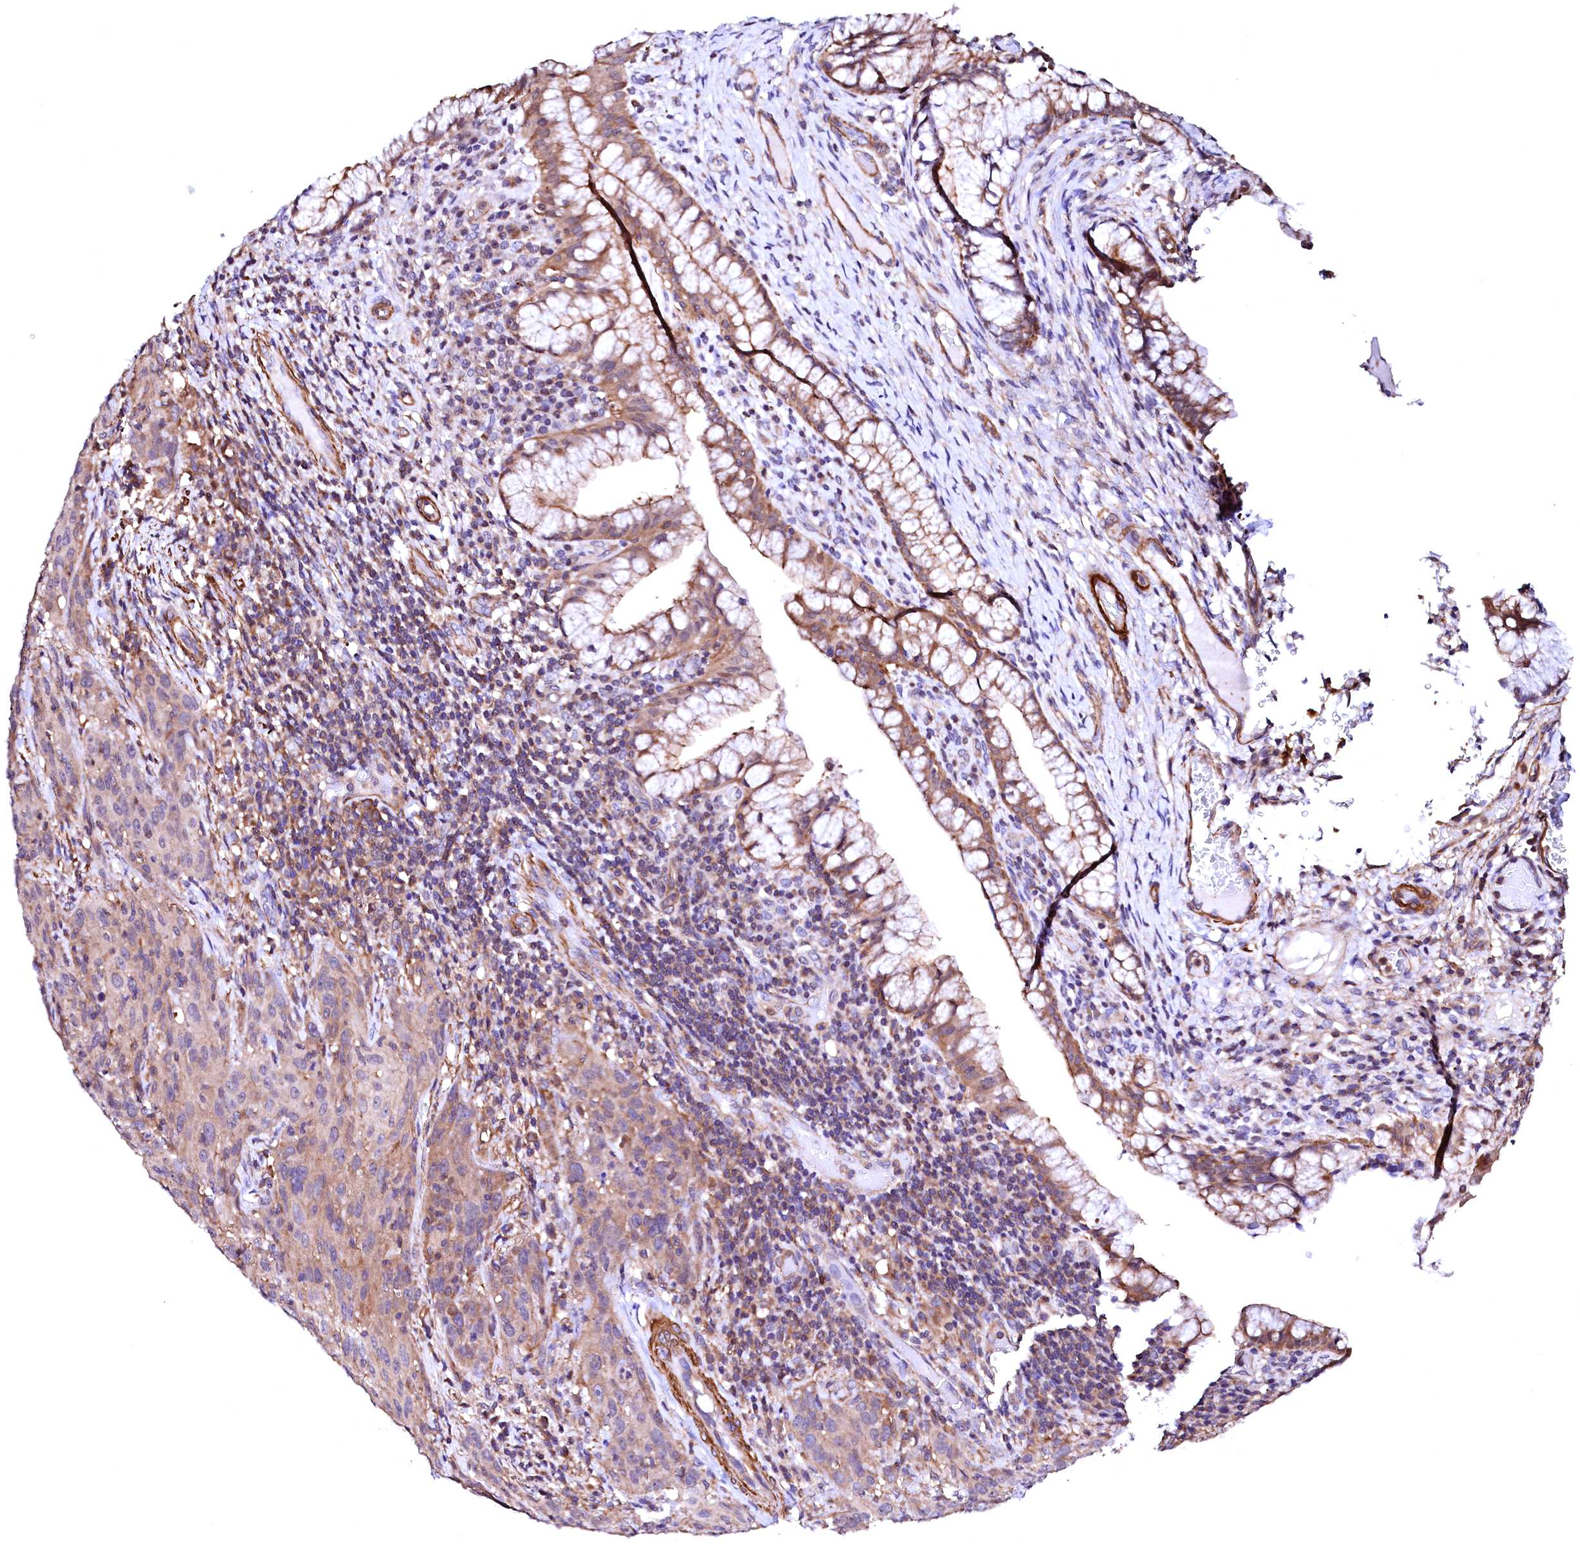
{"staining": {"intensity": "weak", "quantity": "<25%", "location": "cytoplasmic/membranous"}, "tissue": "cervical cancer", "cell_type": "Tumor cells", "image_type": "cancer", "snomed": [{"axis": "morphology", "description": "Squamous cell carcinoma, NOS"}, {"axis": "topography", "description": "Cervix"}], "caption": "This histopathology image is of cervical cancer stained with IHC to label a protein in brown with the nuclei are counter-stained blue. There is no staining in tumor cells. The staining was performed using DAB to visualize the protein expression in brown, while the nuclei were stained in blue with hematoxylin (Magnification: 20x).", "gene": "GPR176", "patient": {"sex": "female", "age": 50}}